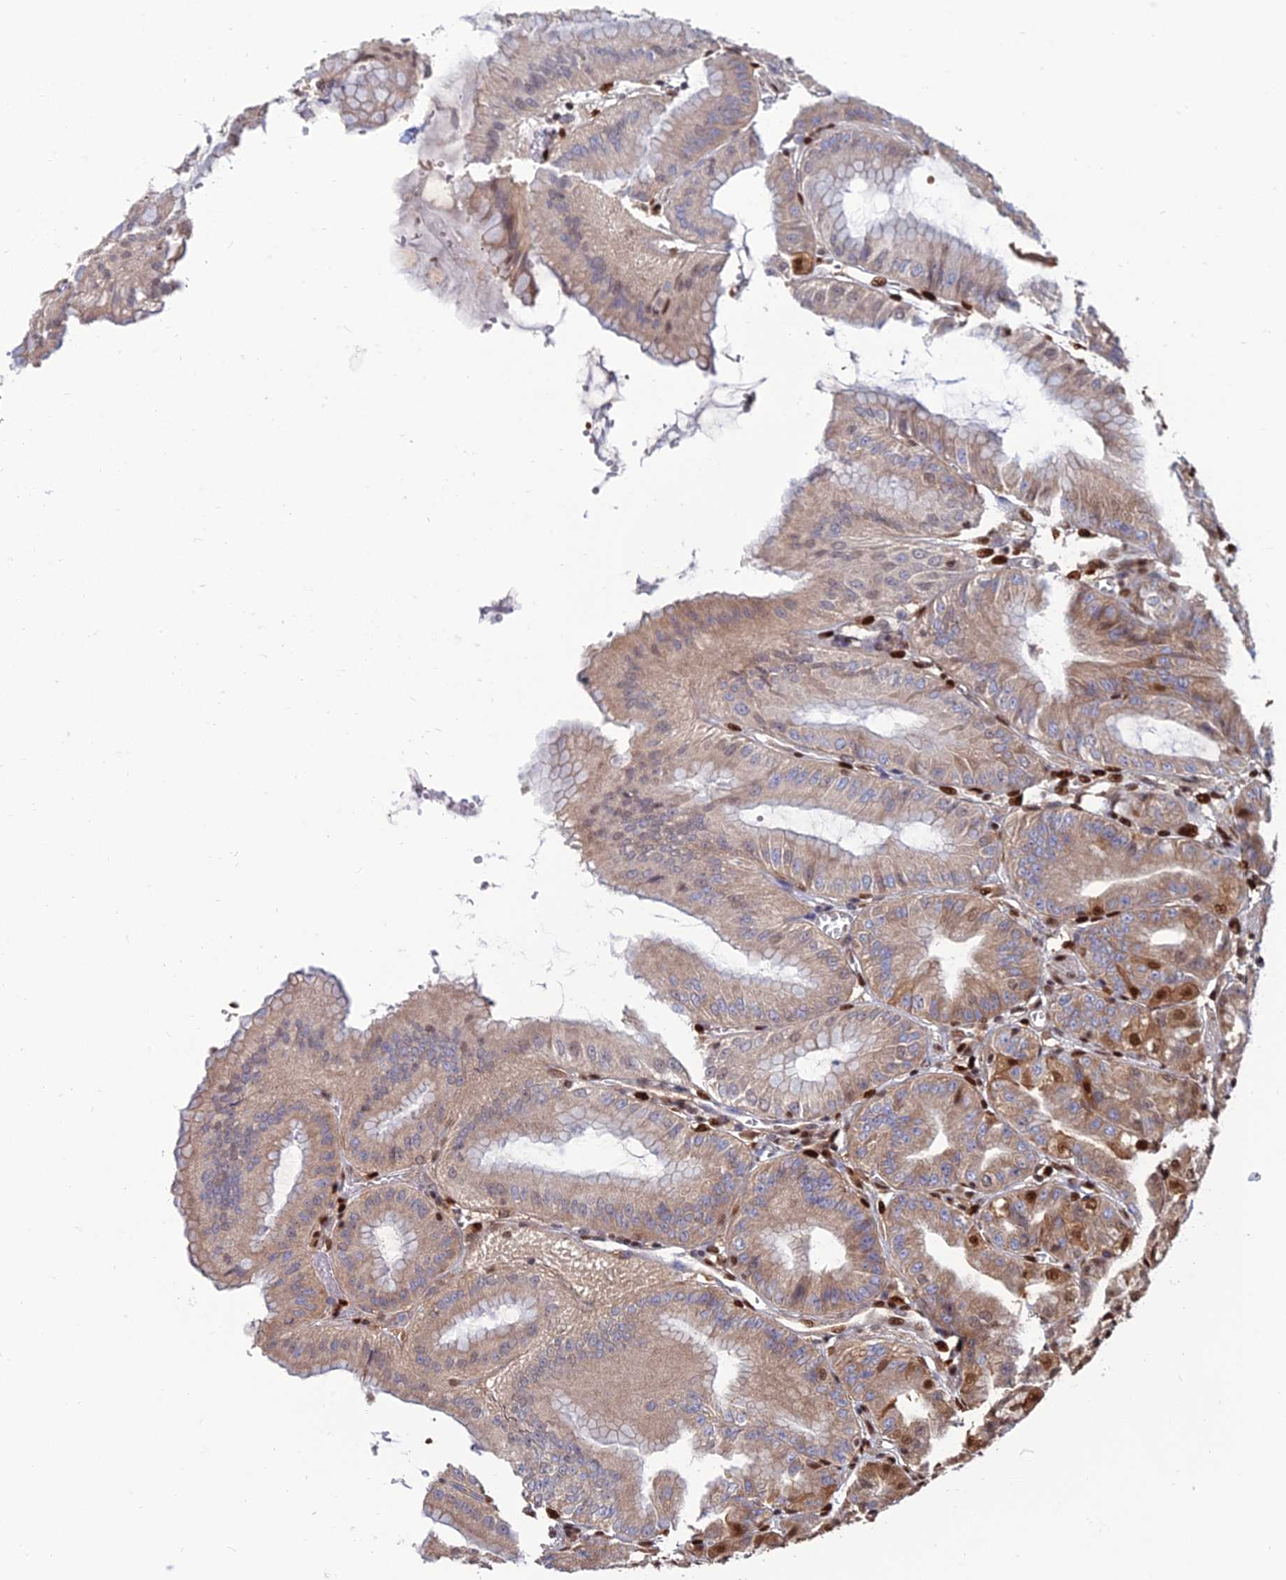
{"staining": {"intensity": "strong", "quantity": "25%-75%", "location": "cytoplasmic/membranous,nuclear"}, "tissue": "stomach", "cell_type": "Glandular cells", "image_type": "normal", "snomed": [{"axis": "morphology", "description": "Normal tissue, NOS"}, {"axis": "topography", "description": "Stomach, lower"}], "caption": "About 25%-75% of glandular cells in normal stomach exhibit strong cytoplasmic/membranous,nuclear protein staining as visualized by brown immunohistochemical staining.", "gene": "DNPEP", "patient": {"sex": "male", "age": 71}}